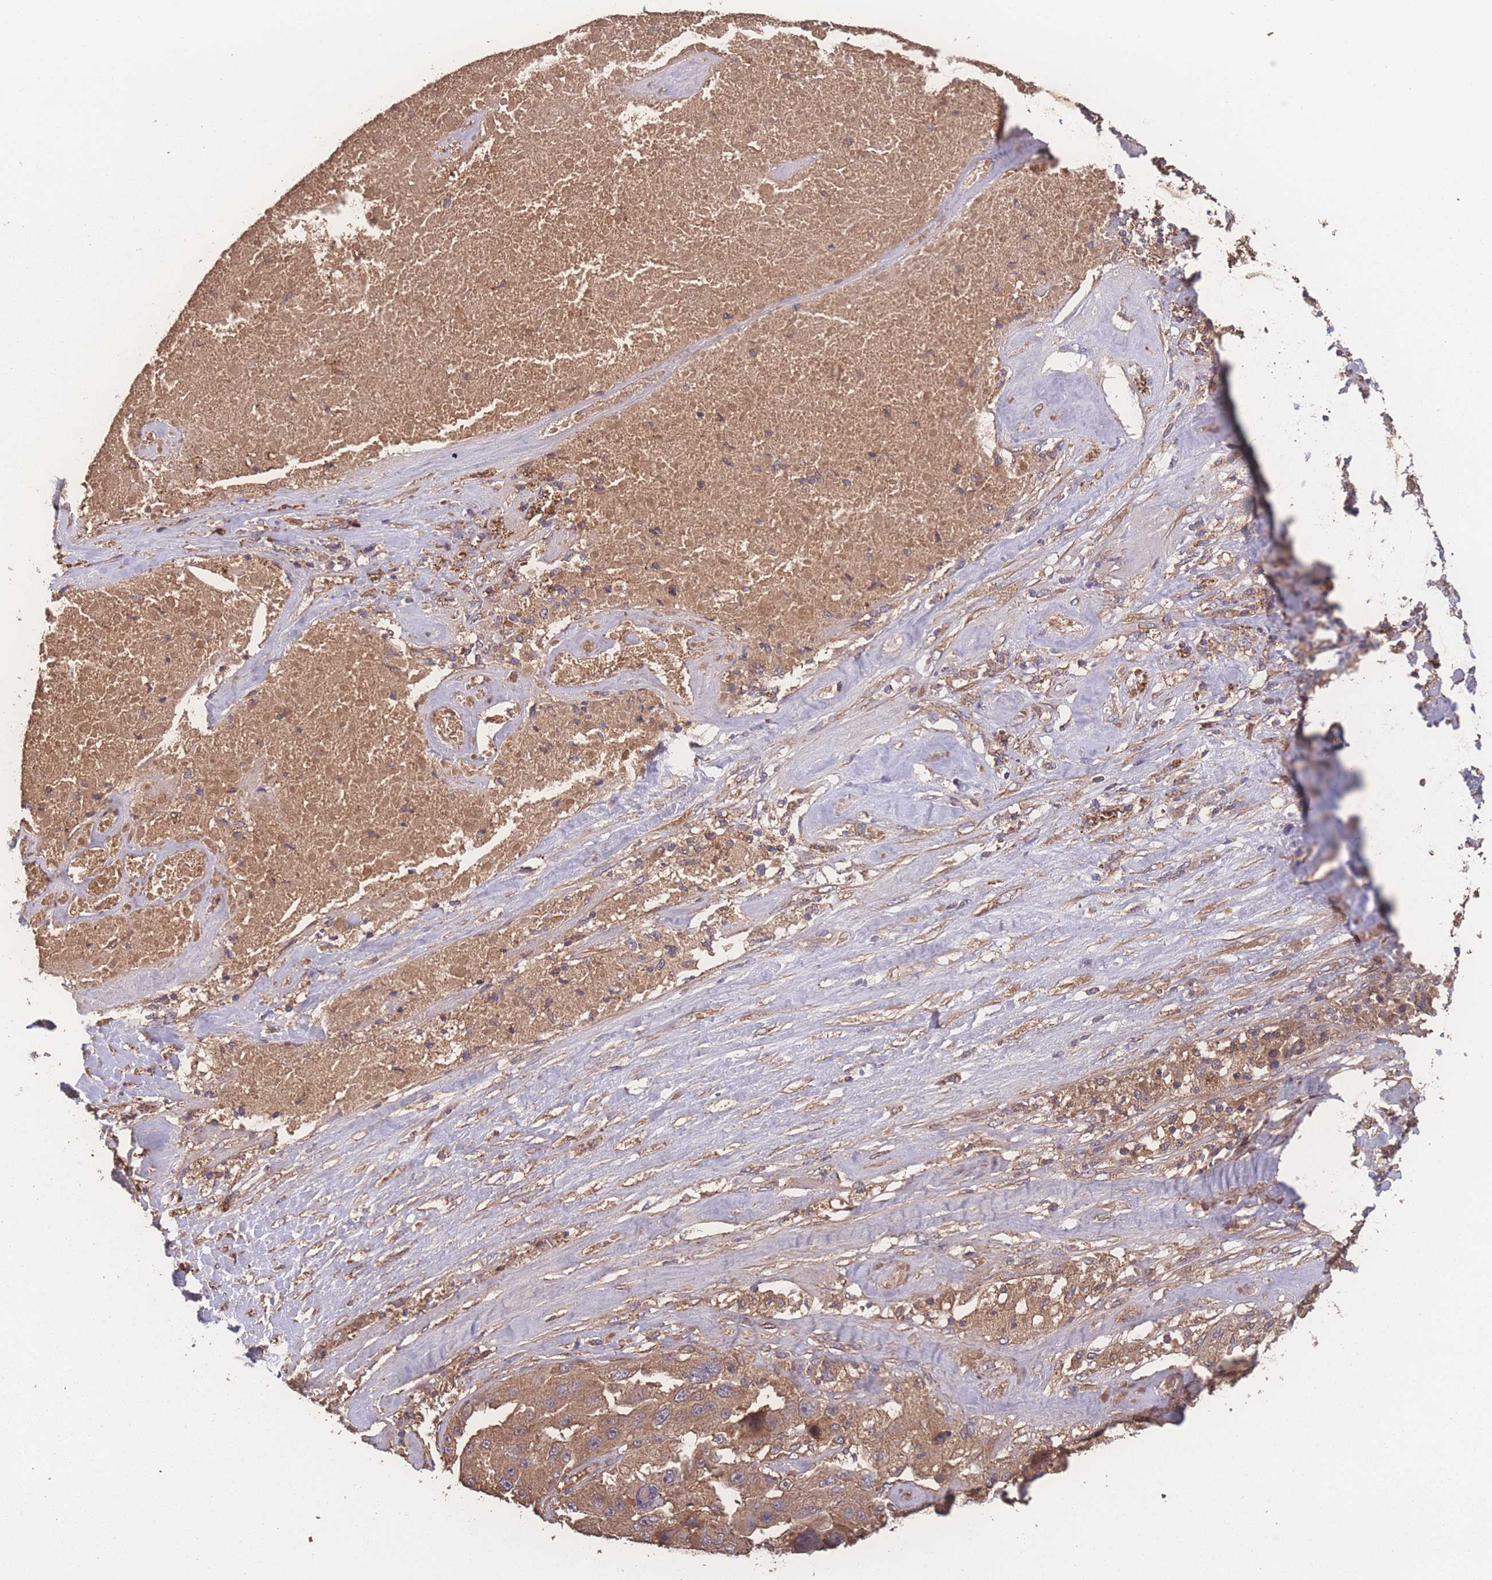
{"staining": {"intensity": "moderate", "quantity": "<25%", "location": "cytoplasmic/membranous"}, "tissue": "melanoma", "cell_type": "Tumor cells", "image_type": "cancer", "snomed": [{"axis": "morphology", "description": "Malignant melanoma, Metastatic site"}, {"axis": "topography", "description": "Lymph node"}], "caption": "Immunohistochemical staining of melanoma displays low levels of moderate cytoplasmic/membranous protein expression in about <25% of tumor cells. (Brightfield microscopy of DAB IHC at high magnification).", "gene": "ATXN10", "patient": {"sex": "male", "age": 62}}